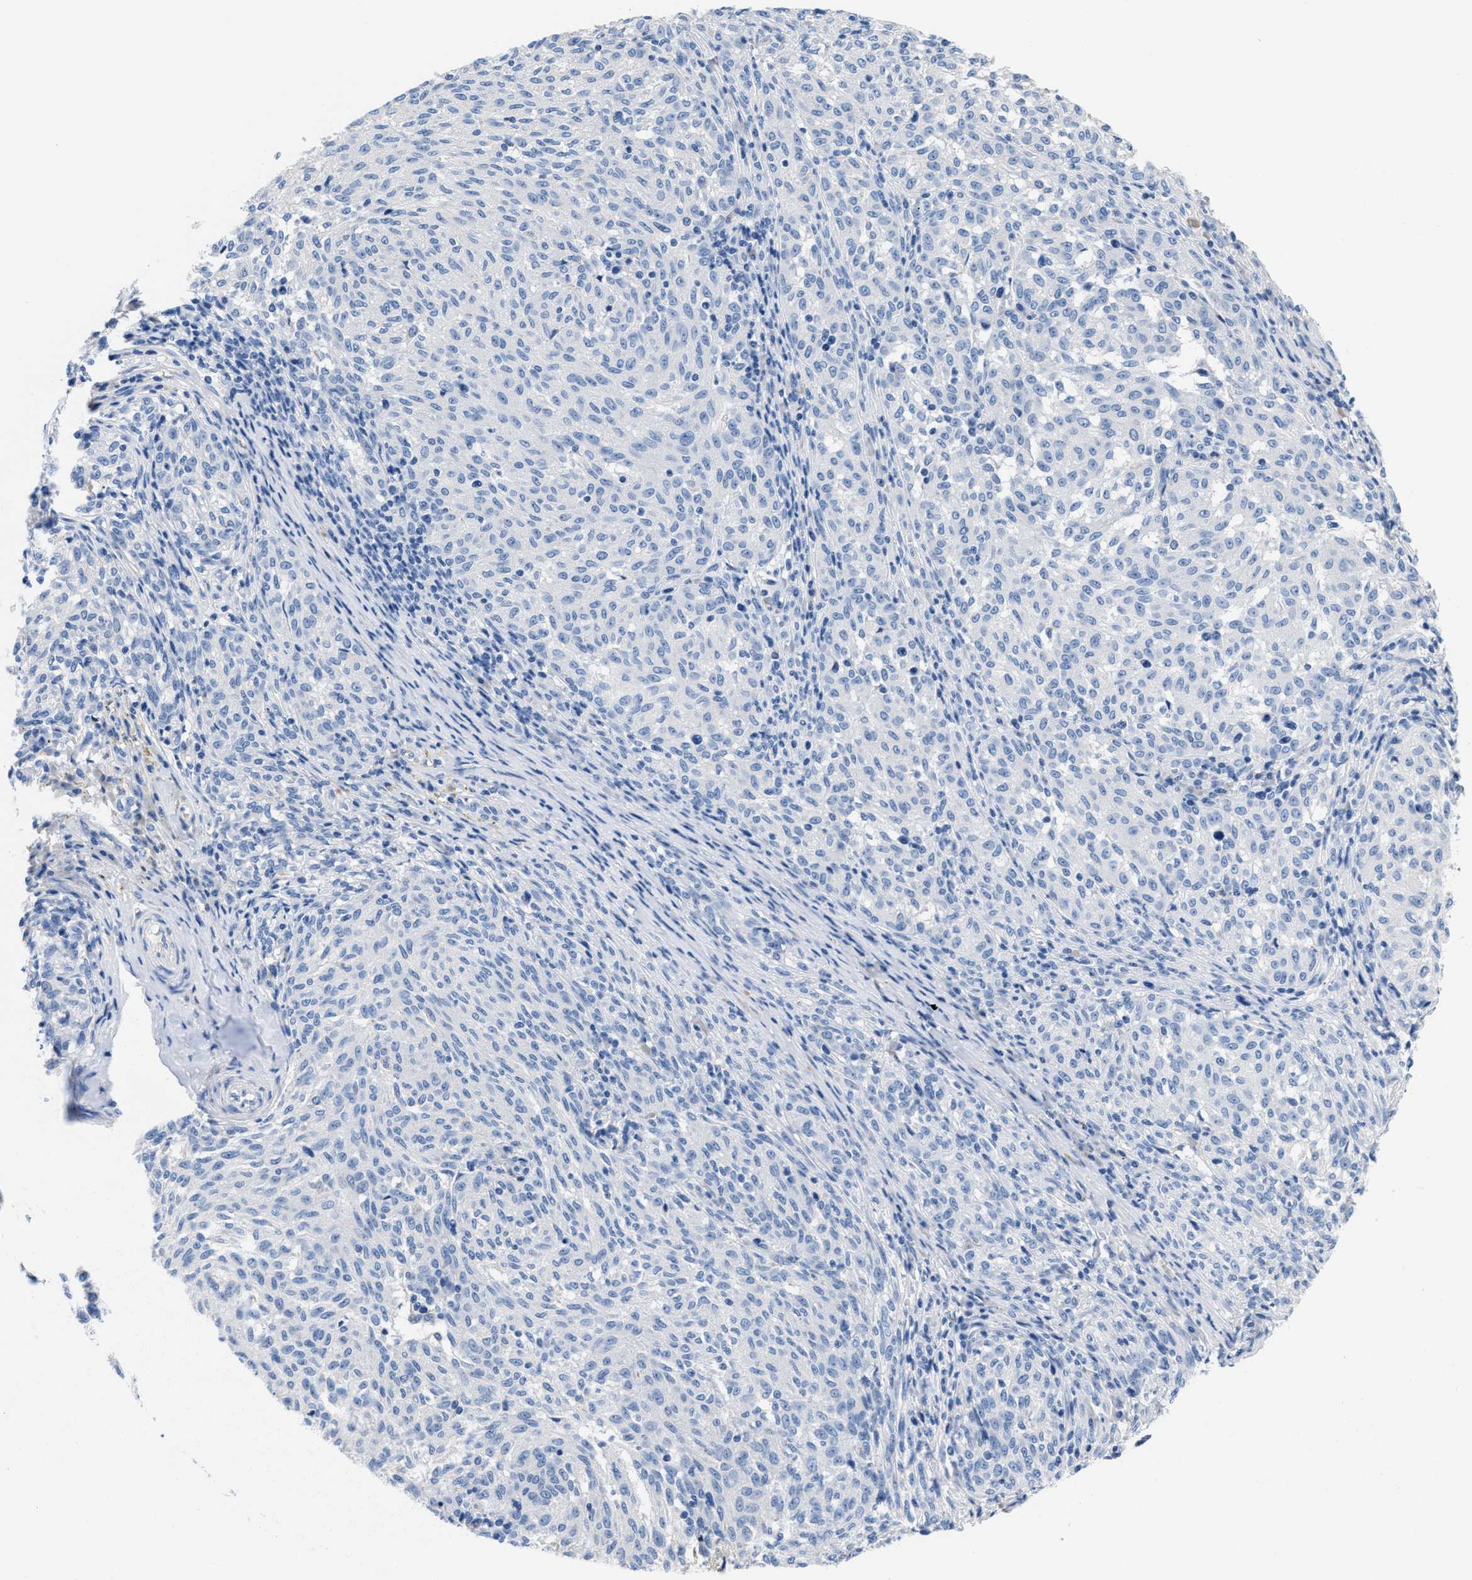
{"staining": {"intensity": "negative", "quantity": "none", "location": "none"}, "tissue": "melanoma", "cell_type": "Tumor cells", "image_type": "cancer", "snomed": [{"axis": "morphology", "description": "Malignant melanoma, NOS"}, {"axis": "topography", "description": "Skin"}], "caption": "Photomicrograph shows no protein staining in tumor cells of melanoma tissue. (Brightfield microscopy of DAB (3,3'-diaminobenzidine) IHC at high magnification).", "gene": "SLFN13", "patient": {"sex": "female", "age": 72}}